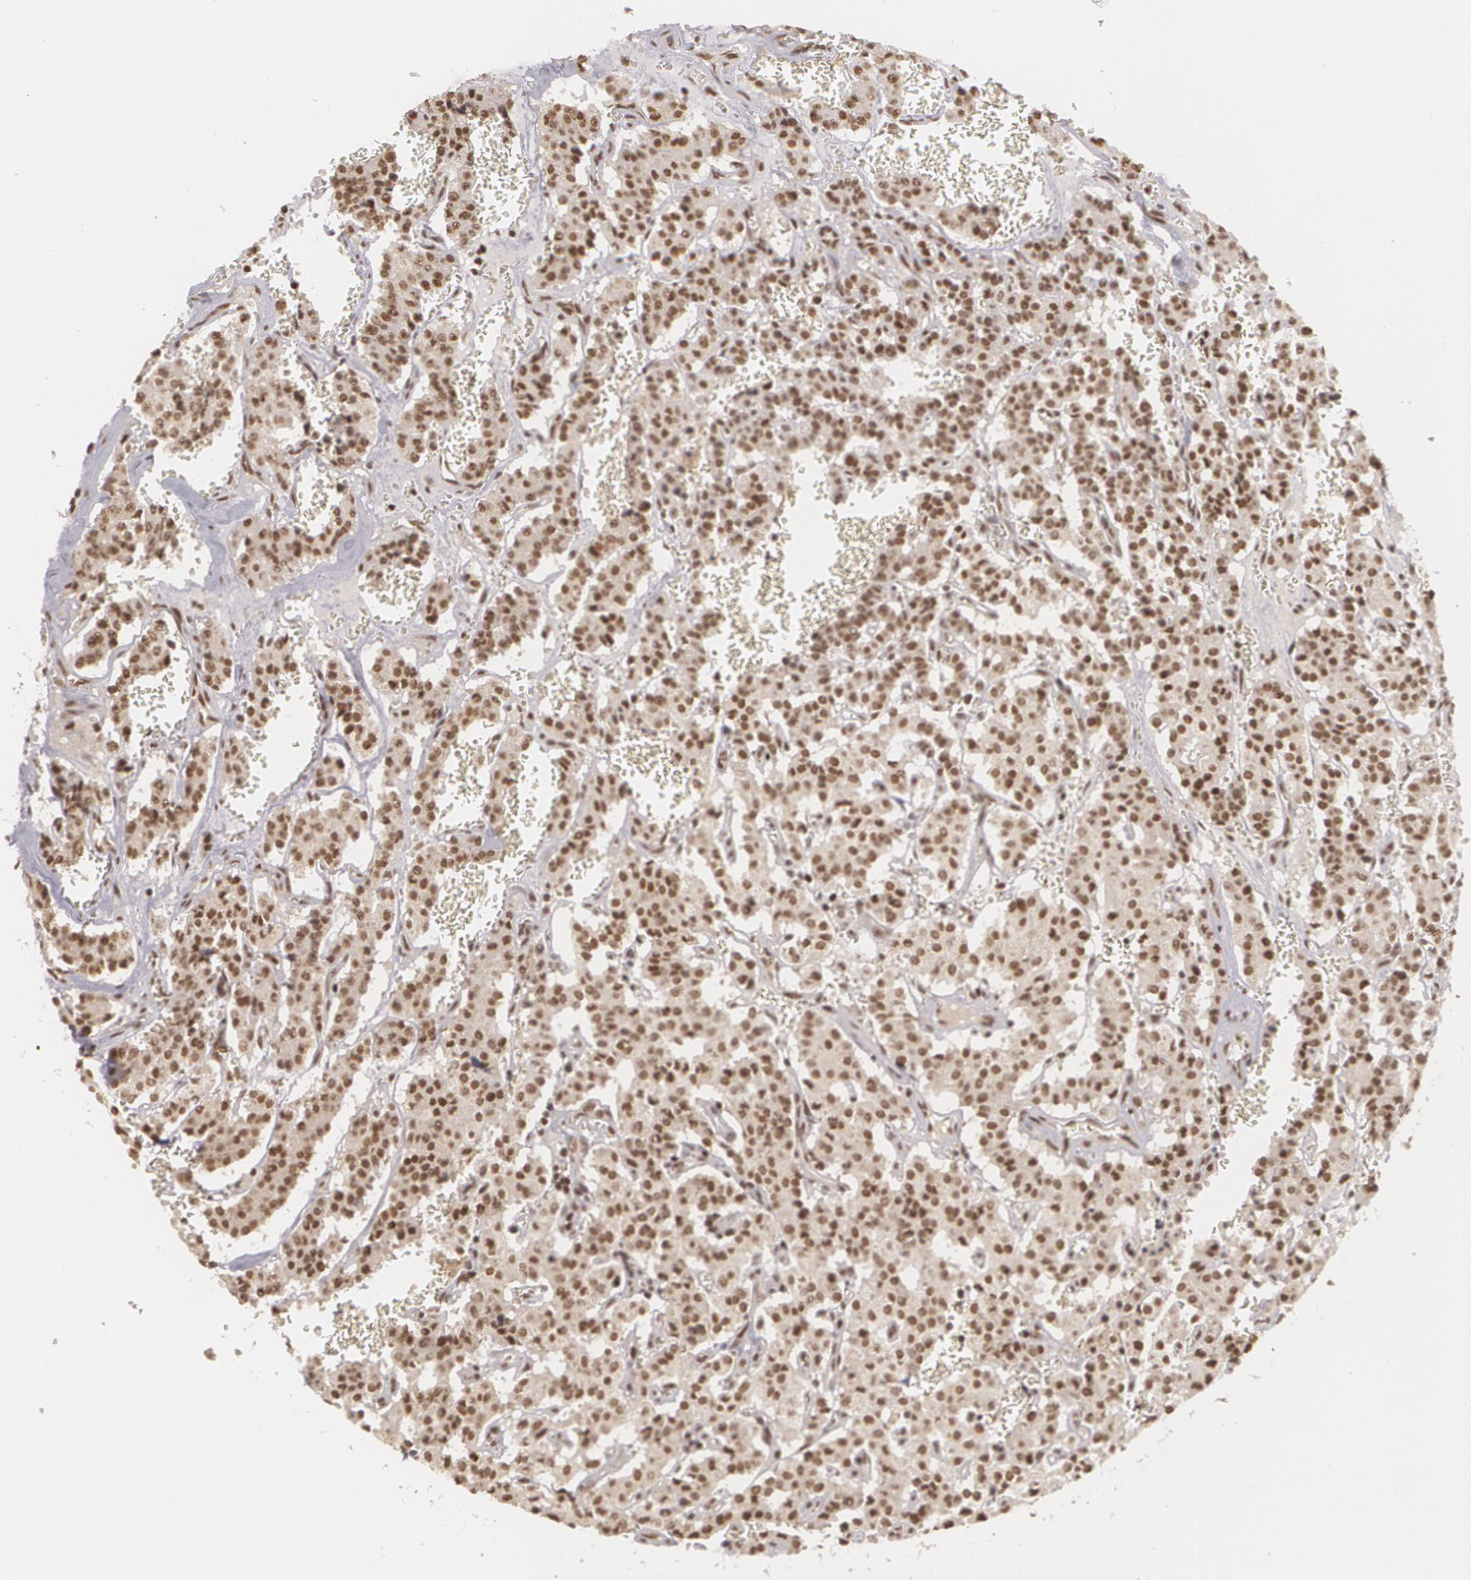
{"staining": {"intensity": "moderate", "quantity": ">75%", "location": "nuclear"}, "tissue": "carcinoid", "cell_type": "Tumor cells", "image_type": "cancer", "snomed": [{"axis": "morphology", "description": "Carcinoid, malignant, NOS"}, {"axis": "topography", "description": "Bronchus"}], "caption": "Tumor cells show moderate nuclear staining in about >75% of cells in carcinoid (malignant). The staining was performed using DAB (3,3'-diaminobenzidine) to visualize the protein expression in brown, while the nuclei were stained in blue with hematoxylin (Magnification: 20x).", "gene": "RXRB", "patient": {"sex": "male", "age": 55}}